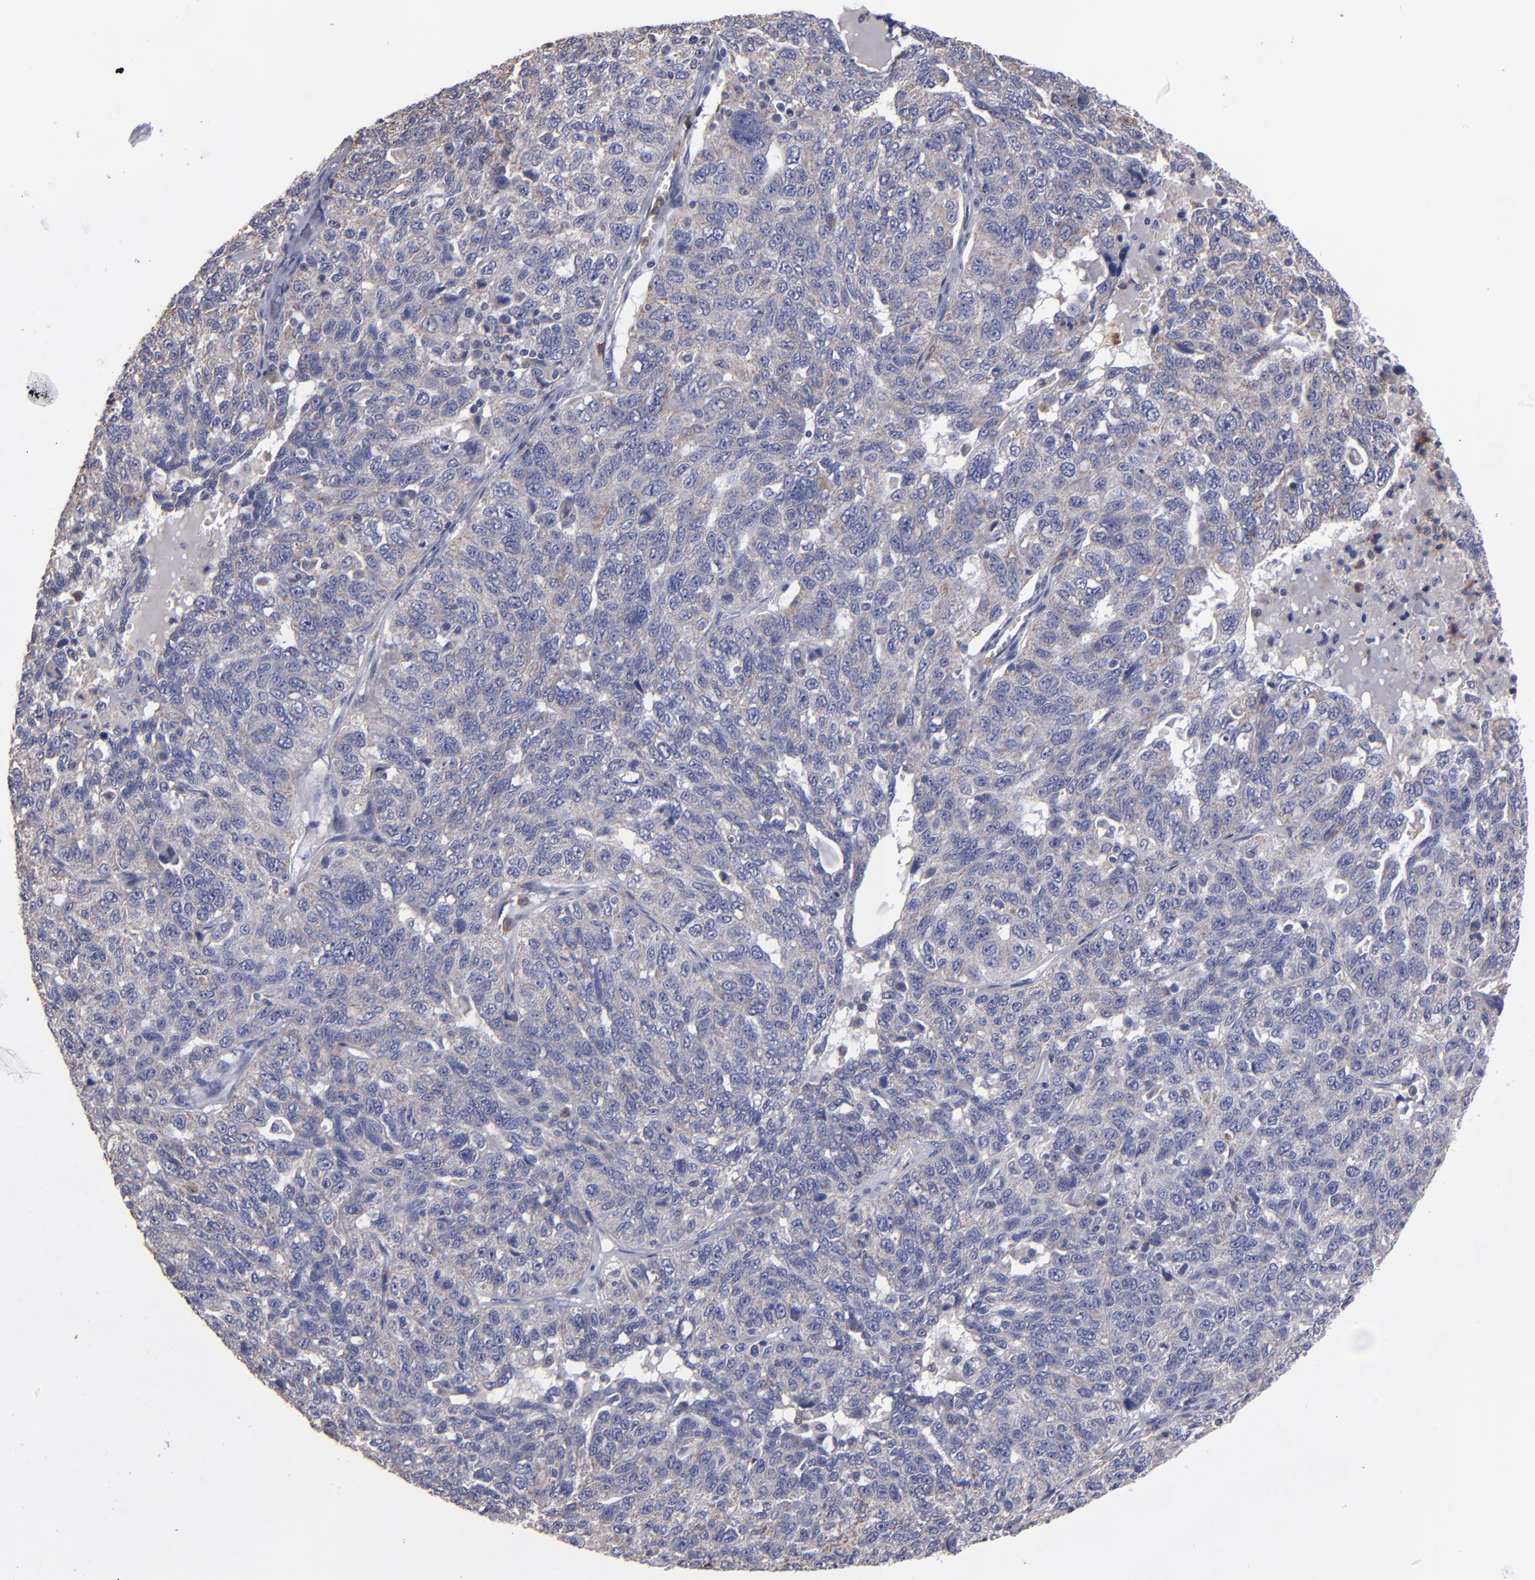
{"staining": {"intensity": "weak", "quantity": ">75%", "location": "cytoplasmic/membranous"}, "tissue": "ovarian cancer", "cell_type": "Tumor cells", "image_type": "cancer", "snomed": [{"axis": "morphology", "description": "Cystadenocarcinoma, serous, NOS"}, {"axis": "topography", "description": "Ovary"}], "caption": "A brown stain shows weak cytoplasmic/membranous positivity of a protein in ovarian serous cystadenocarcinoma tumor cells. (DAB = brown stain, brightfield microscopy at high magnification).", "gene": "FGR", "patient": {"sex": "female", "age": 71}}